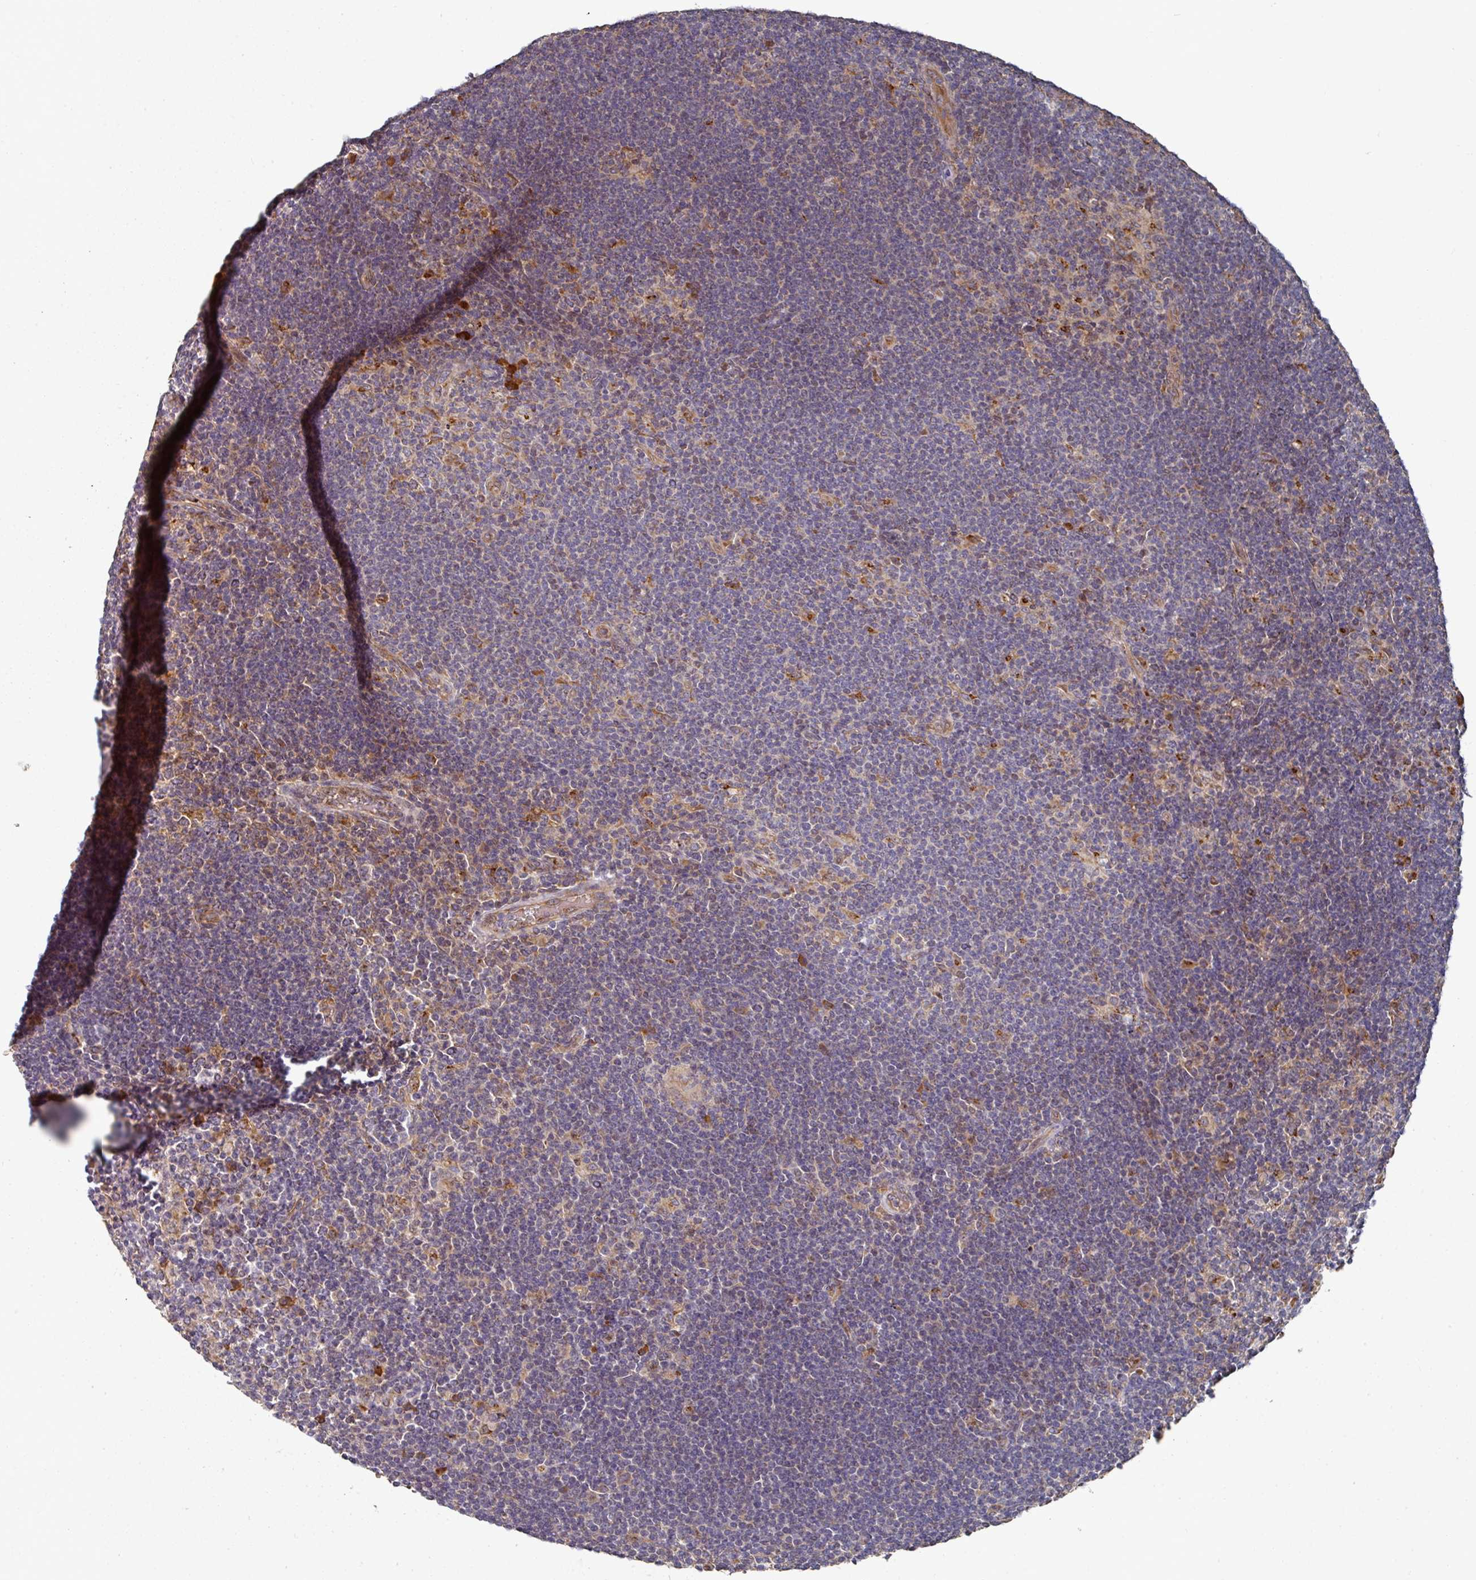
{"staining": {"intensity": "weak", "quantity": ">75%", "location": "cytoplasmic/membranous"}, "tissue": "lymphoma", "cell_type": "Tumor cells", "image_type": "cancer", "snomed": [{"axis": "morphology", "description": "Hodgkin's disease, NOS"}, {"axis": "topography", "description": "Lymph node"}], "caption": "Weak cytoplasmic/membranous expression for a protein is identified in approximately >75% of tumor cells of lymphoma using immunohistochemistry (IHC).", "gene": "EDEM2", "patient": {"sex": "female", "age": 57}}